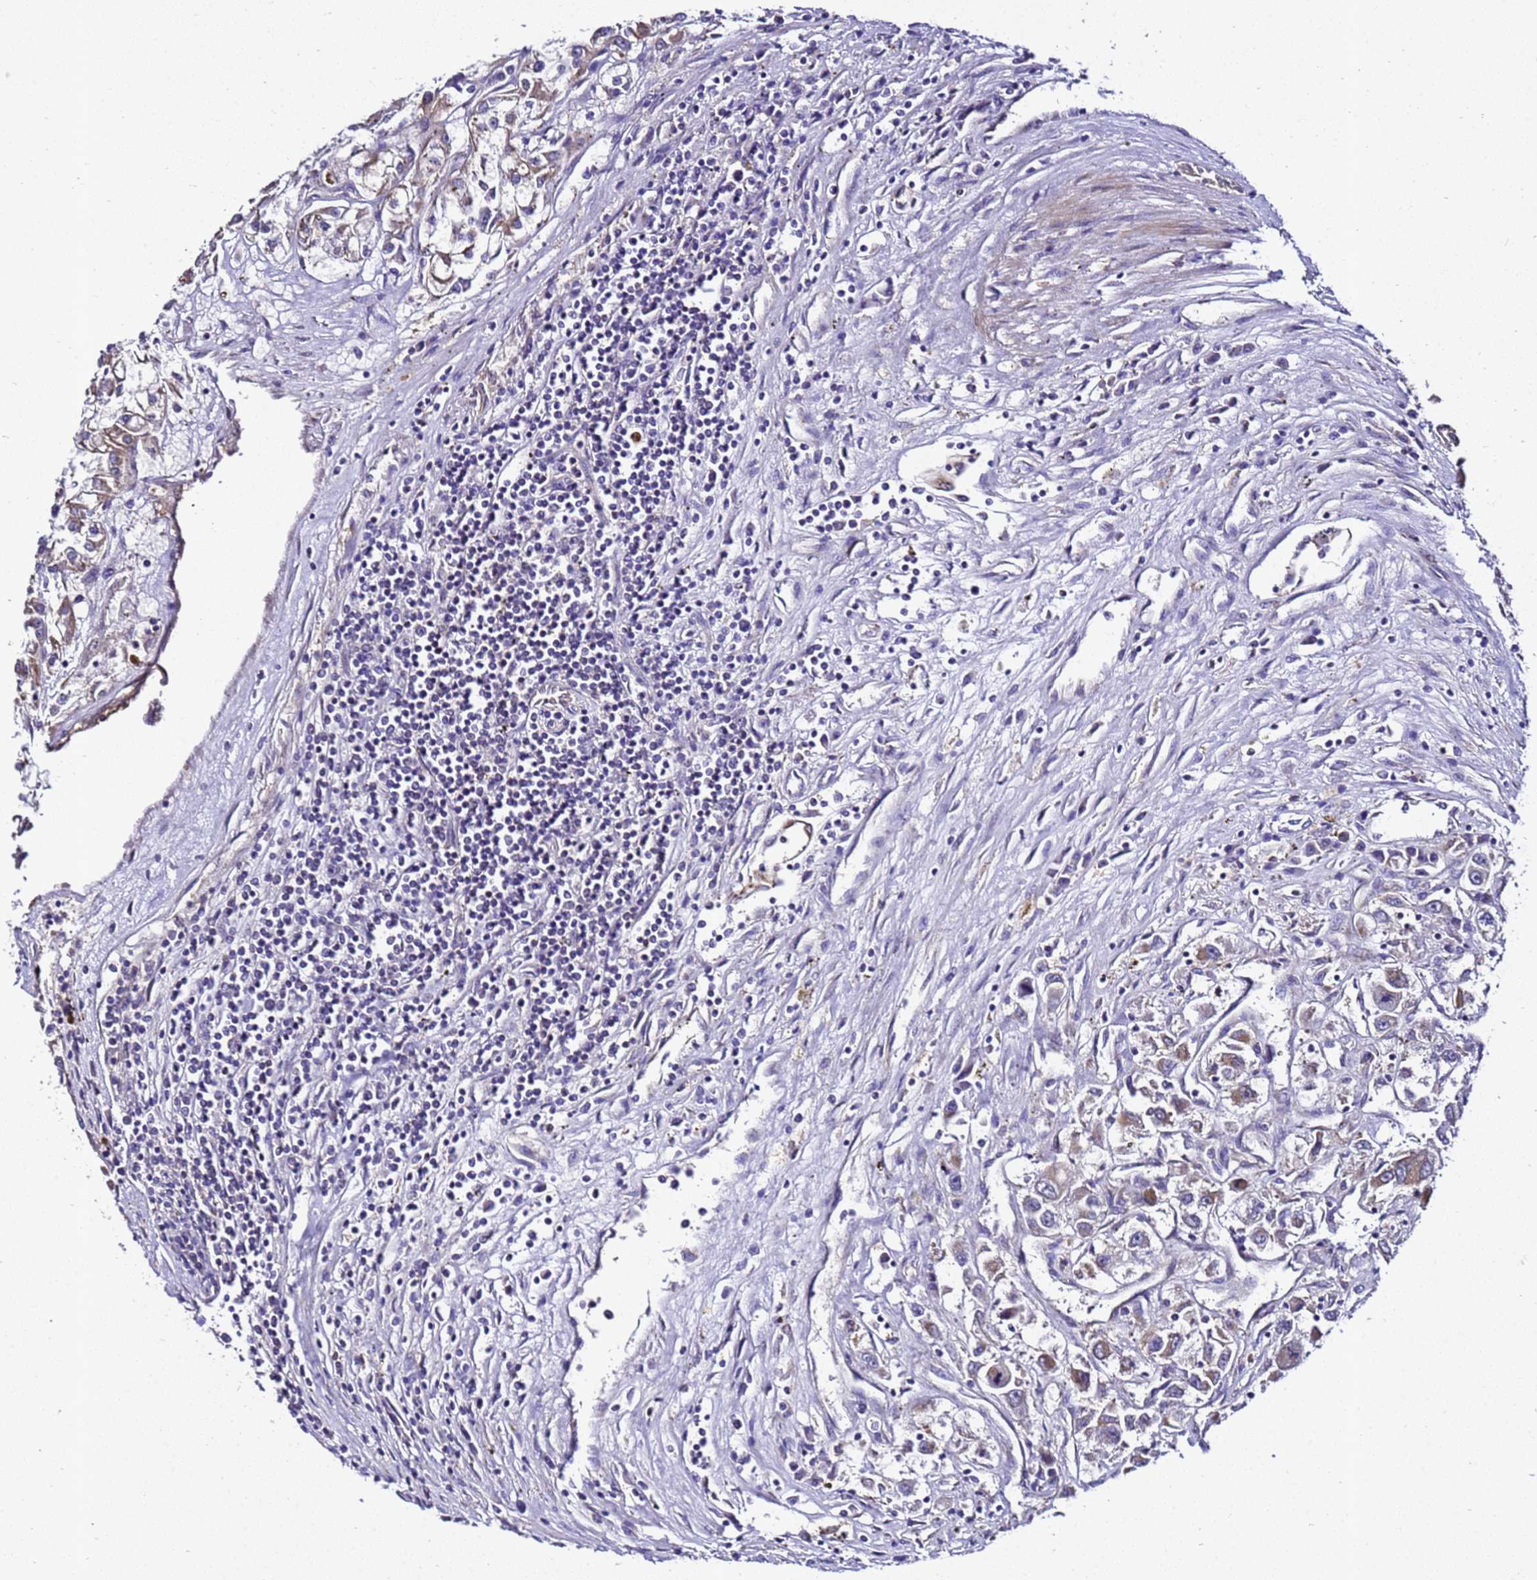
{"staining": {"intensity": "weak", "quantity": "<25%", "location": "cytoplasmic/membranous"}, "tissue": "renal cancer", "cell_type": "Tumor cells", "image_type": "cancer", "snomed": [{"axis": "morphology", "description": "Adenocarcinoma, NOS"}, {"axis": "topography", "description": "Kidney"}], "caption": "Tumor cells are negative for brown protein staining in renal cancer. (DAB immunohistochemistry, high magnification).", "gene": "ZNF417", "patient": {"sex": "female", "age": 52}}